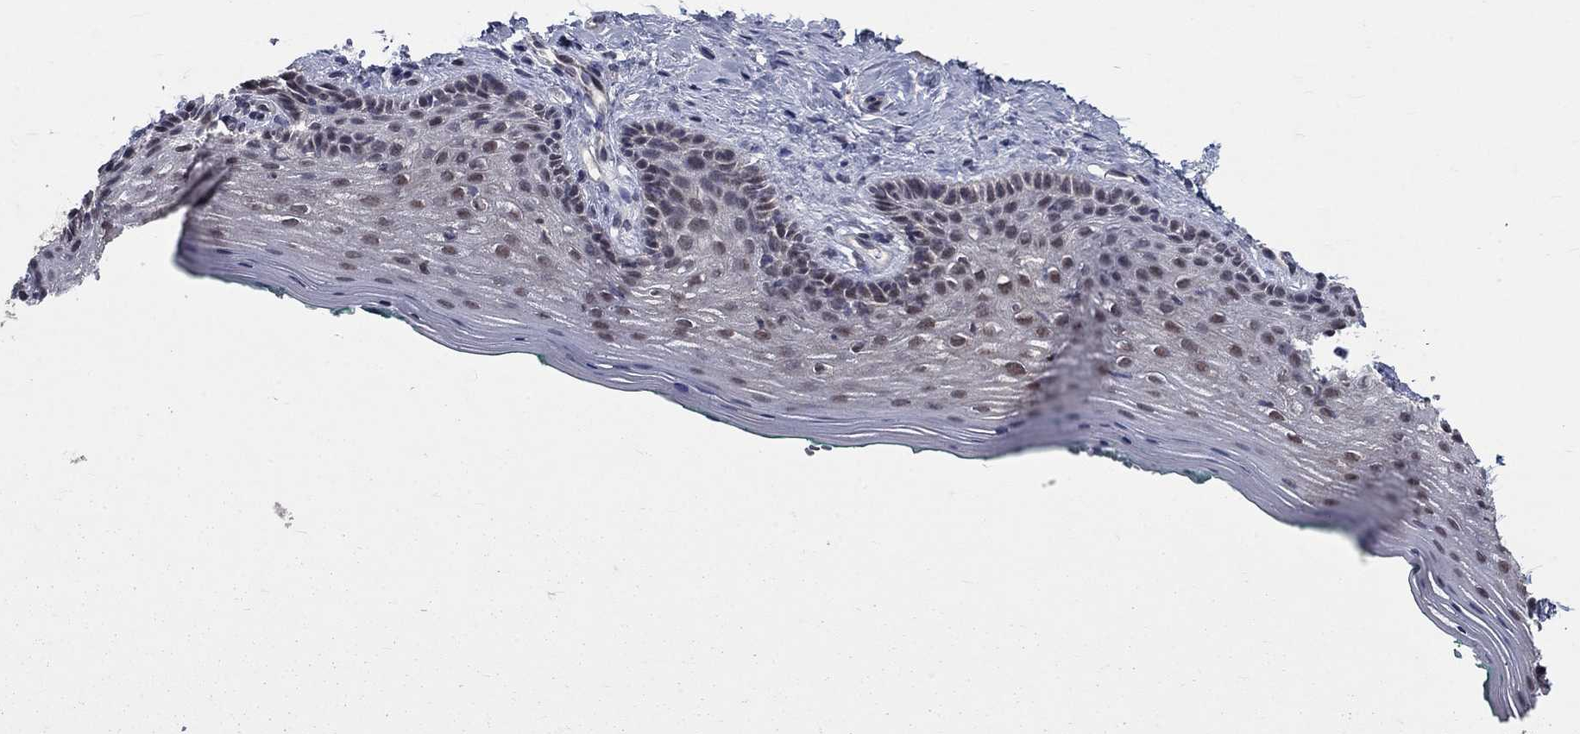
{"staining": {"intensity": "weak", "quantity": "<25%", "location": "cytoplasmic/membranous"}, "tissue": "vagina", "cell_type": "Squamous epithelial cells", "image_type": "normal", "snomed": [{"axis": "morphology", "description": "Normal tissue, NOS"}, {"axis": "topography", "description": "Vagina"}], "caption": "High power microscopy micrograph of an immunohistochemistry (IHC) micrograph of normal vagina, revealing no significant staining in squamous epithelial cells.", "gene": "FAM3B", "patient": {"sex": "female", "age": 45}}